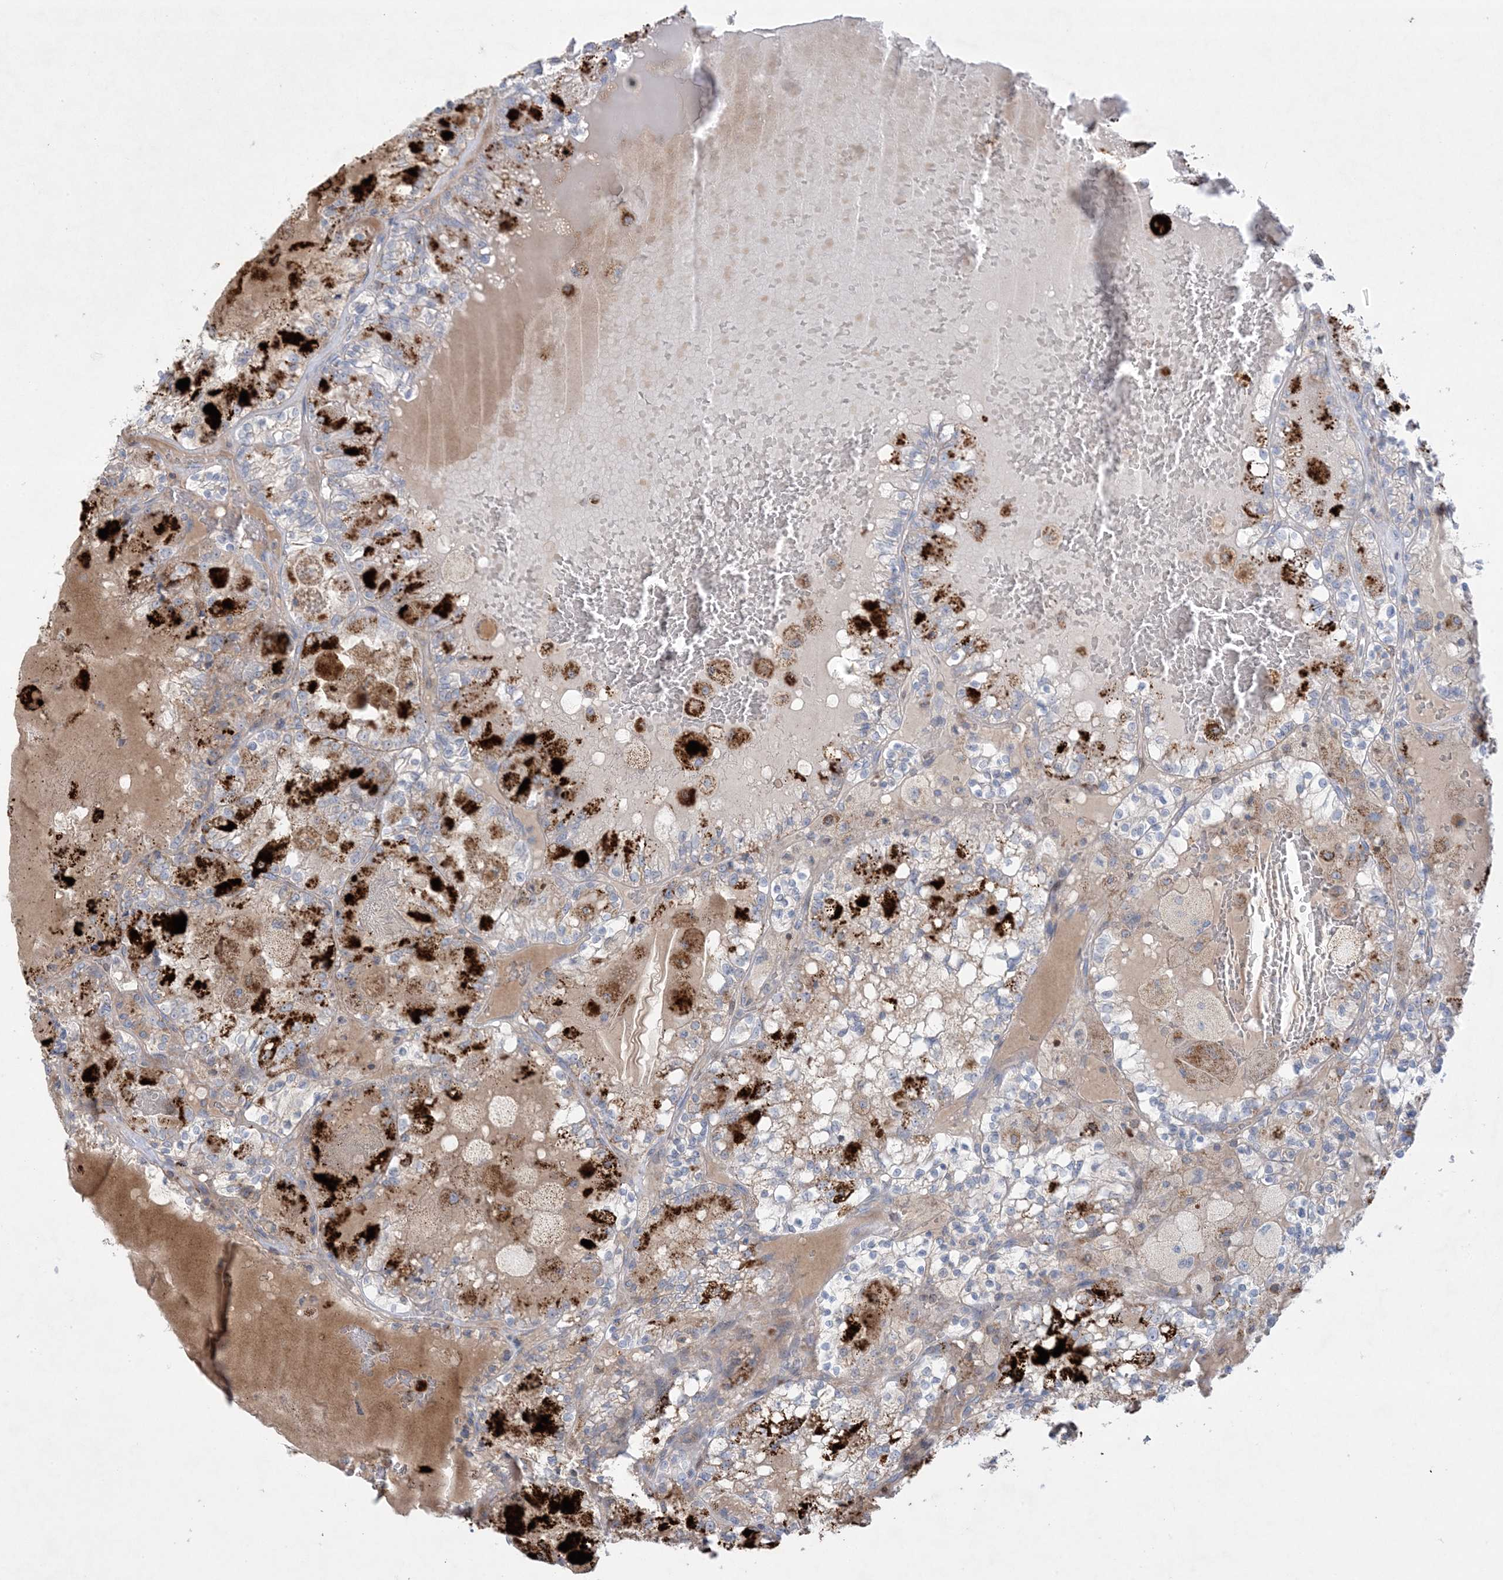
{"staining": {"intensity": "strong", "quantity": "<25%", "location": "cytoplasmic/membranous"}, "tissue": "renal cancer", "cell_type": "Tumor cells", "image_type": "cancer", "snomed": [{"axis": "morphology", "description": "Adenocarcinoma, NOS"}, {"axis": "topography", "description": "Kidney"}], "caption": "IHC staining of renal adenocarcinoma, which reveals medium levels of strong cytoplasmic/membranous staining in about <25% of tumor cells indicating strong cytoplasmic/membranous protein positivity. The staining was performed using DAB (3,3'-diaminobenzidine) (brown) for protein detection and nuclei were counterstained in hematoxylin (blue).", "gene": "KCTD6", "patient": {"sex": "female", "age": 56}}